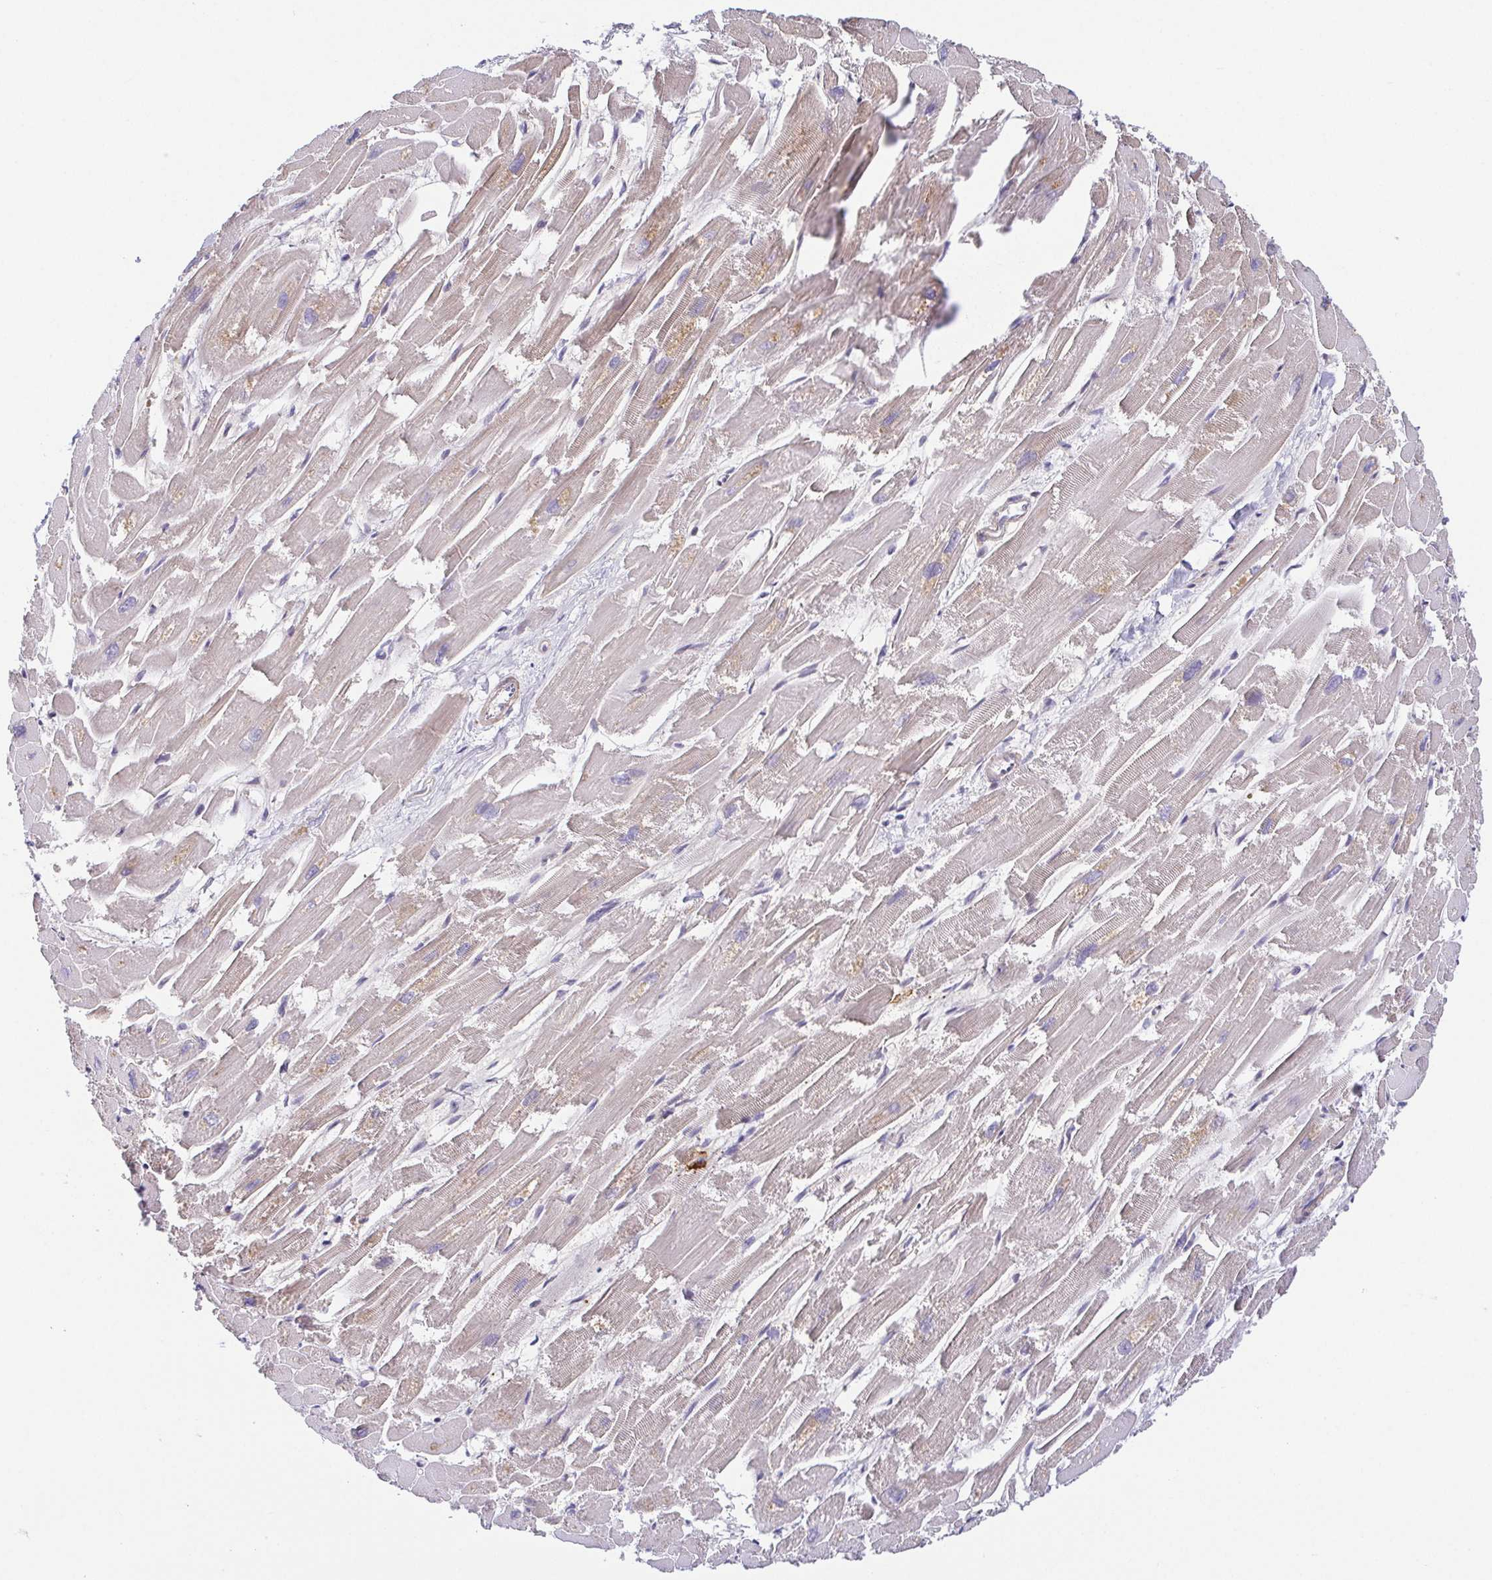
{"staining": {"intensity": "weak", "quantity": "25%-75%", "location": "cytoplasmic/membranous"}, "tissue": "heart muscle", "cell_type": "Cardiomyocytes", "image_type": "normal", "snomed": [{"axis": "morphology", "description": "Normal tissue, NOS"}, {"axis": "topography", "description": "Heart"}], "caption": "High-magnification brightfield microscopy of unremarkable heart muscle stained with DAB (3,3'-diaminobenzidine) (brown) and counterstained with hematoxylin (blue). cardiomyocytes exhibit weak cytoplasmic/membranous positivity is appreciated in approximately25%-75% of cells. The staining is performed using DAB (3,3'-diaminobenzidine) brown chromogen to label protein expression. The nuclei are counter-stained blue using hematoxylin.", "gene": "PREPL", "patient": {"sex": "male", "age": 54}}